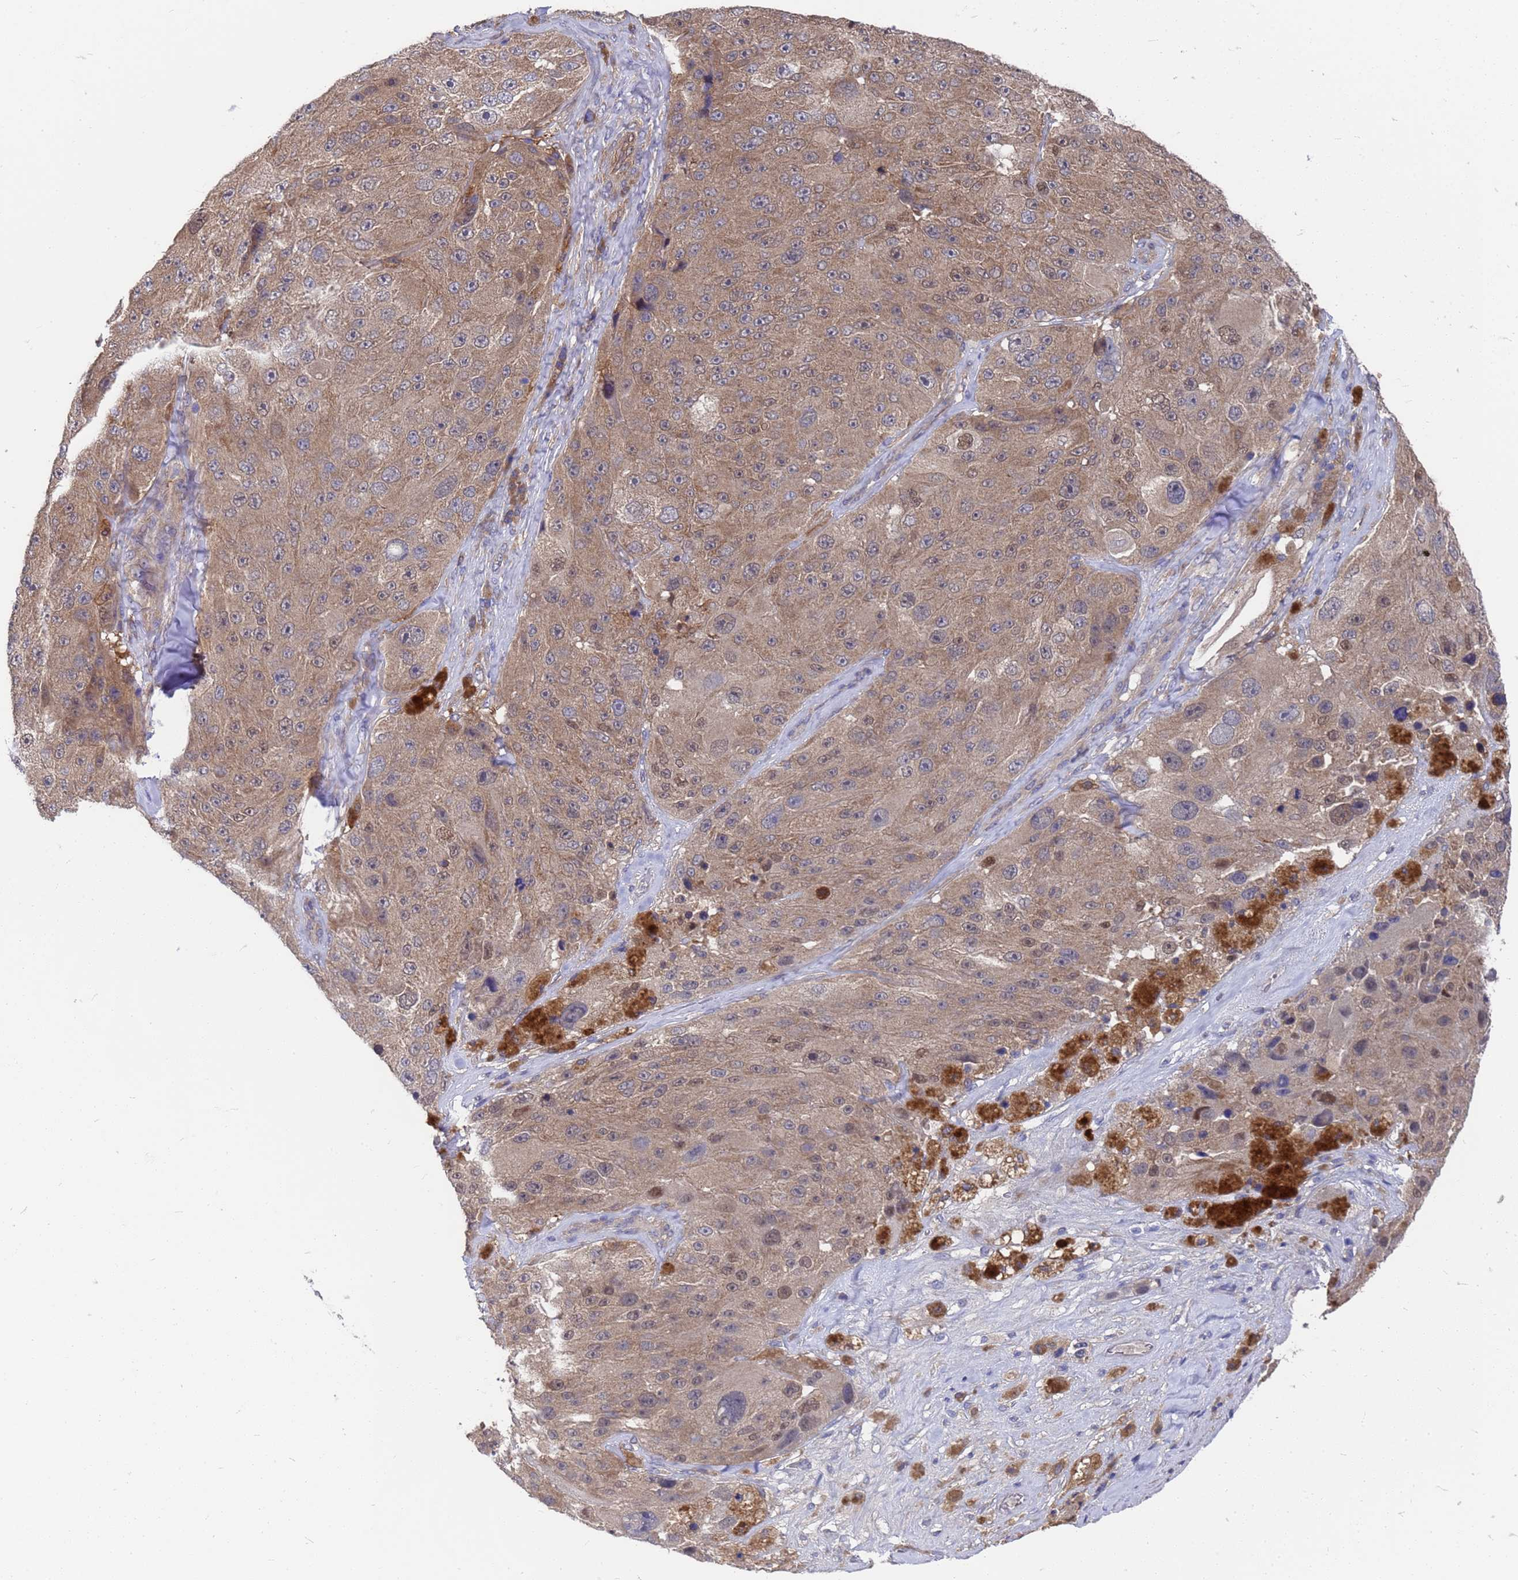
{"staining": {"intensity": "weak", "quantity": ">75%", "location": "cytoplasmic/membranous"}, "tissue": "melanoma", "cell_type": "Tumor cells", "image_type": "cancer", "snomed": [{"axis": "morphology", "description": "Malignant melanoma, Metastatic site"}, {"axis": "topography", "description": "Lymph node"}], "caption": "IHC image of malignant melanoma (metastatic site) stained for a protein (brown), which exhibits low levels of weak cytoplasmic/membranous positivity in about >75% of tumor cells.", "gene": "SLC35E2B", "patient": {"sex": "male", "age": 62}}